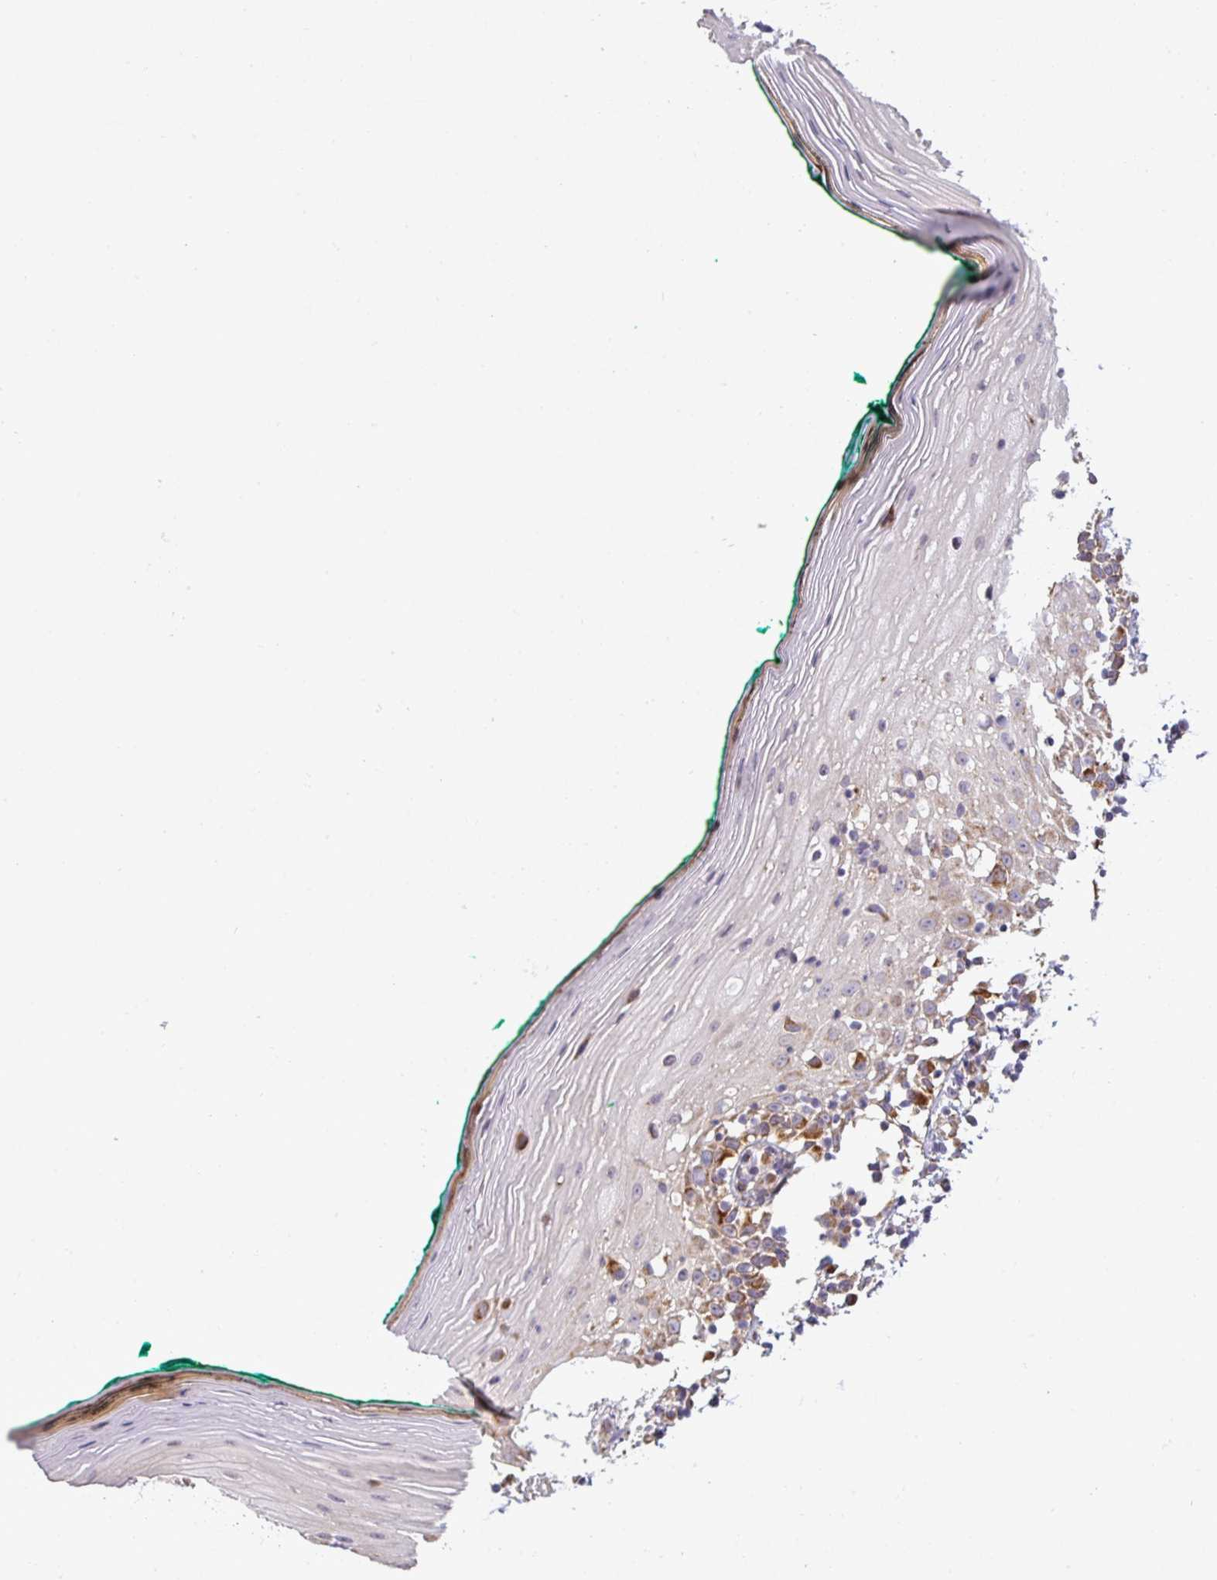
{"staining": {"intensity": "moderate", "quantity": "<25%", "location": "cytoplasmic/membranous"}, "tissue": "oral mucosa", "cell_type": "Squamous epithelial cells", "image_type": "normal", "snomed": [{"axis": "morphology", "description": "Normal tissue, NOS"}, {"axis": "topography", "description": "Oral tissue"}], "caption": "A brown stain labels moderate cytoplasmic/membranous staining of a protein in squamous epithelial cells of normal human oral mucosa. (brown staining indicates protein expression, while blue staining denotes nuclei).", "gene": "TIMMDC1", "patient": {"sex": "female", "age": 83}}